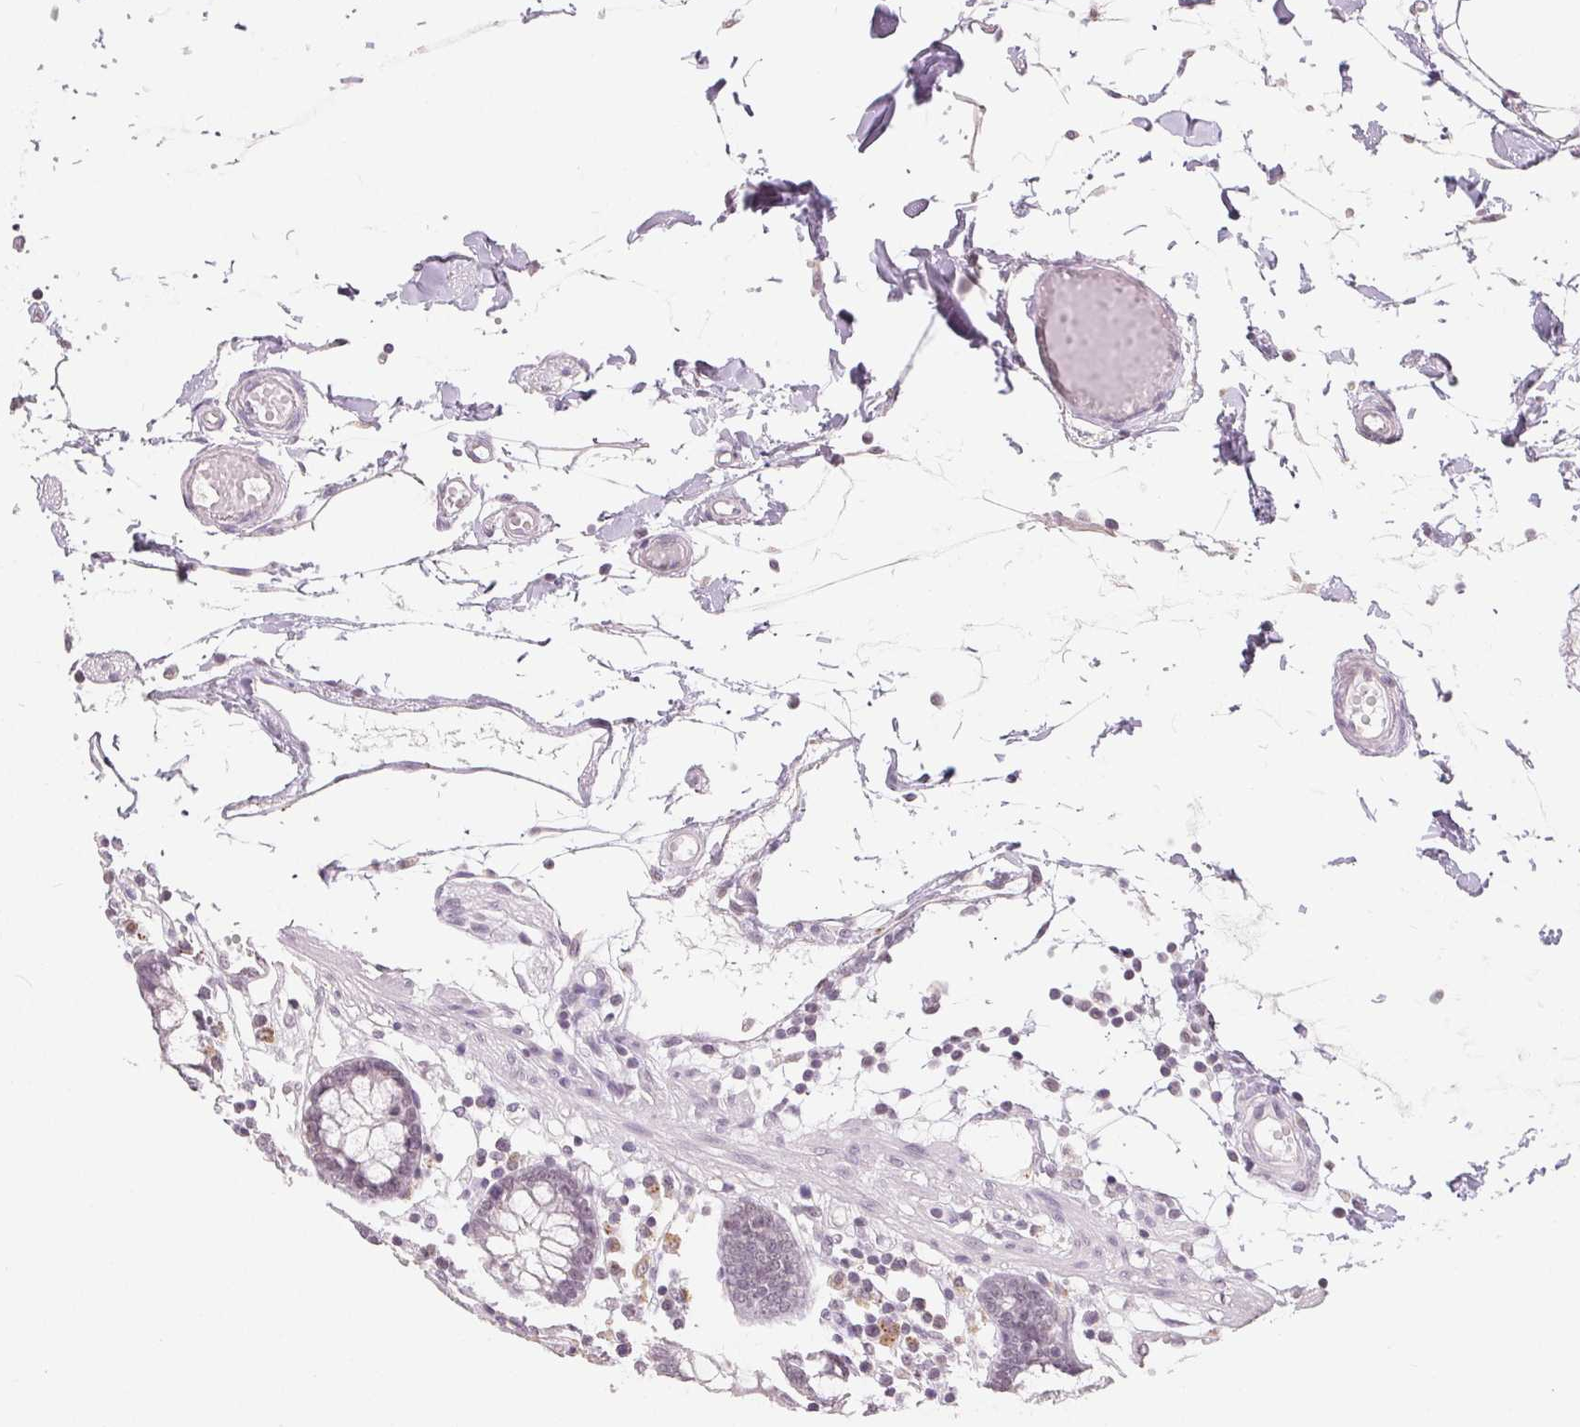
{"staining": {"intensity": "negative", "quantity": "none", "location": "none"}, "tissue": "colon", "cell_type": "Endothelial cells", "image_type": "normal", "snomed": [{"axis": "morphology", "description": "Normal tissue, NOS"}, {"axis": "morphology", "description": "Adenocarcinoma, NOS"}, {"axis": "topography", "description": "Colon"}], "caption": "A photomicrograph of human colon is negative for staining in endothelial cells. Brightfield microscopy of immunohistochemistry (IHC) stained with DAB (brown) and hematoxylin (blue), captured at high magnification.", "gene": "NXF3", "patient": {"sex": "male", "age": 83}}